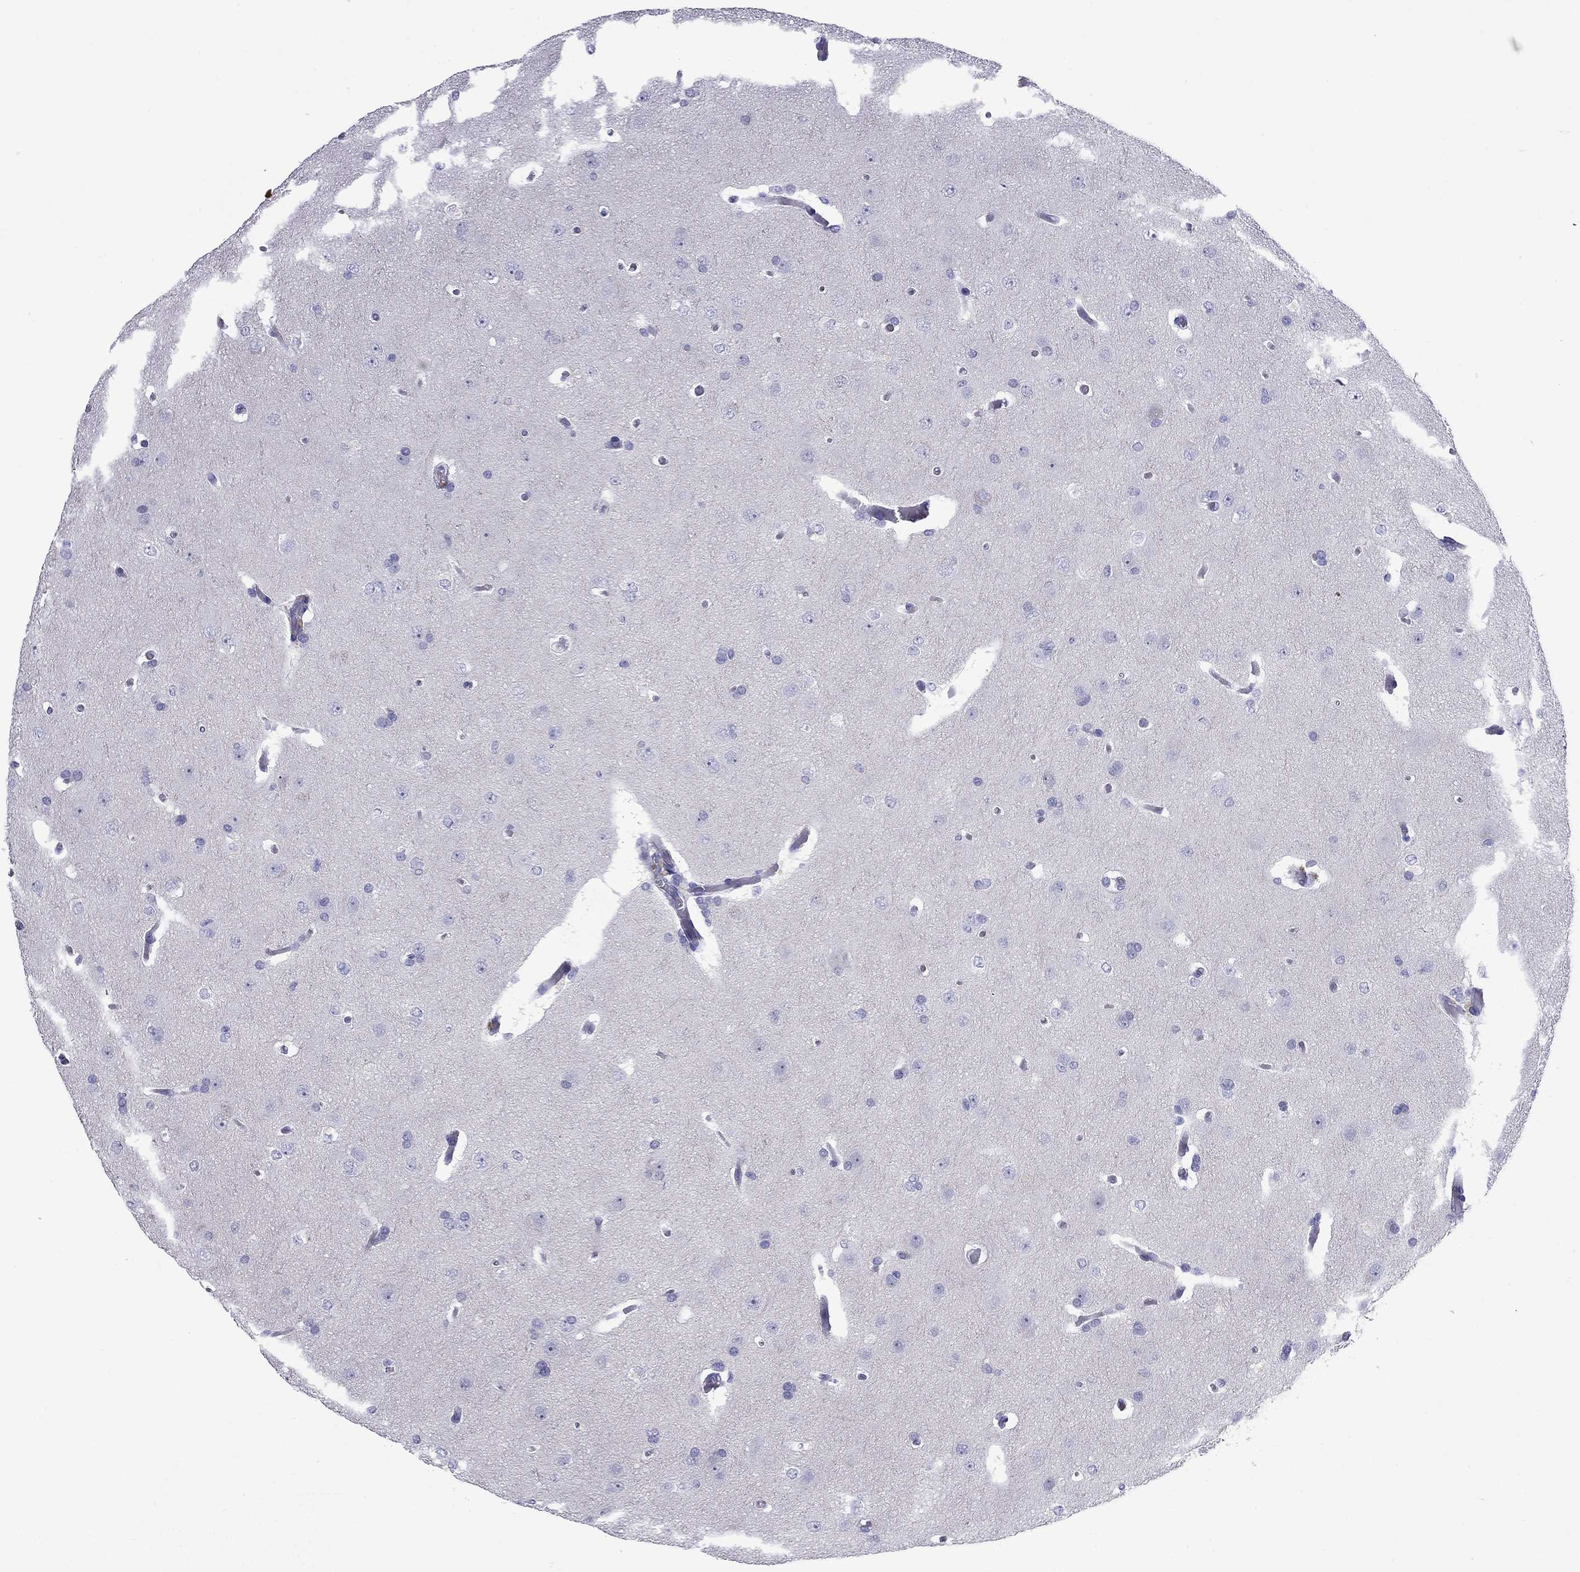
{"staining": {"intensity": "negative", "quantity": "none", "location": "none"}, "tissue": "glioma", "cell_type": "Tumor cells", "image_type": "cancer", "snomed": [{"axis": "morphology", "description": "Glioma, malignant, Low grade"}, {"axis": "topography", "description": "Brain"}], "caption": "The immunohistochemistry image has no significant expression in tumor cells of glioma tissue.", "gene": "CMYA5", "patient": {"sex": "female", "age": 32}}